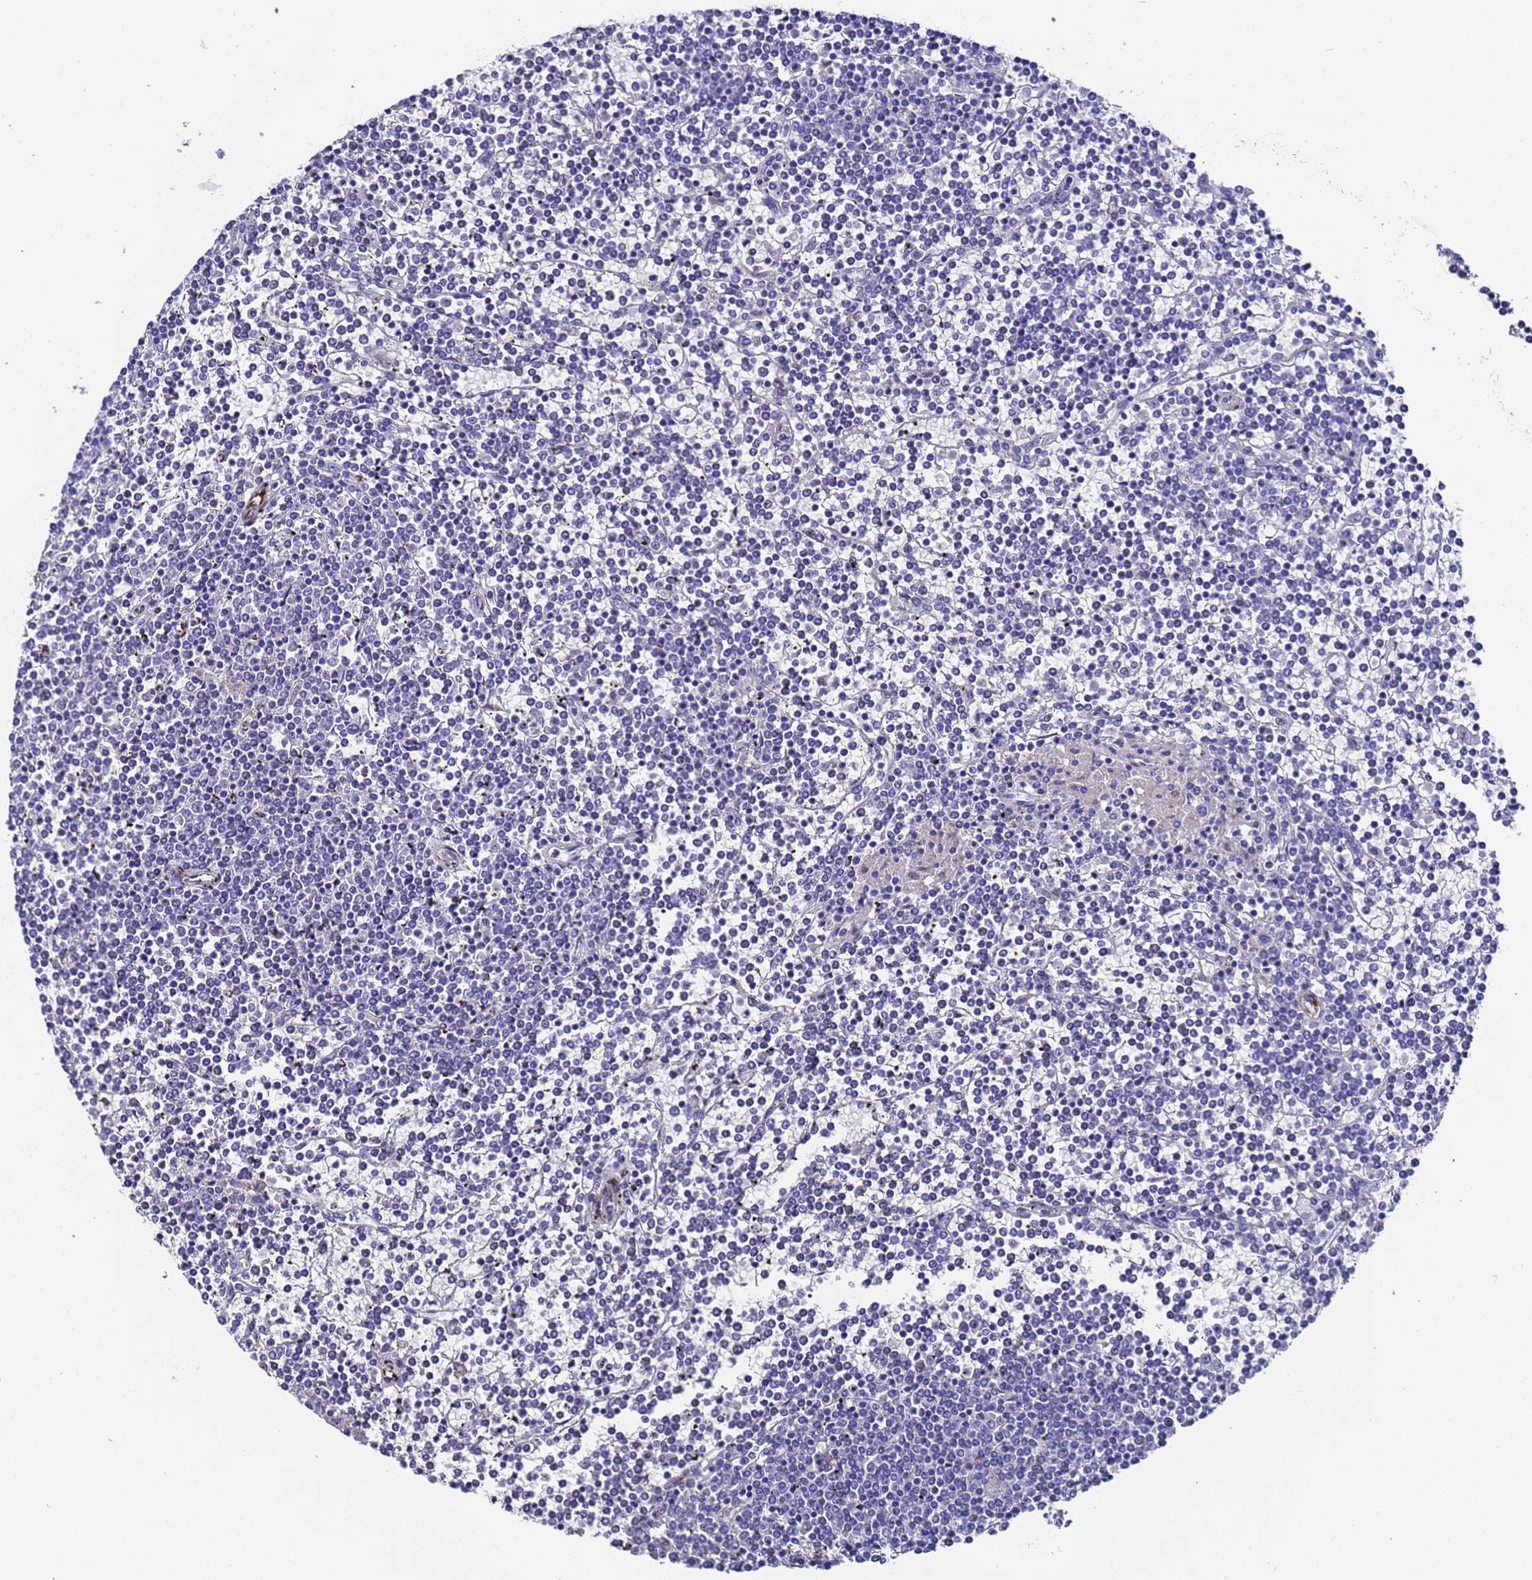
{"staining": {"intensity": "negative", "quantity": "none", "location": "none"}, "tissue": "lymphoma", "cell_type": "Tumor cells", "image_type": "cancer", "snomed": [{"axis": "morphology", "description": "Malignant lymphoma, non-Hodgkin's type, Low grade"}, {"axis": "topography", "description": "Spleen"}], "caption": "Immunohistochemistry (IHC) histopathology image of malignant lymphoma, non-Hodgkin's type (low-grade) stained for a protein (brown), which displays no staining in tumor cells.", "gene": "ADIPOQ", "patient": {"sex": "female", "age": 19}}